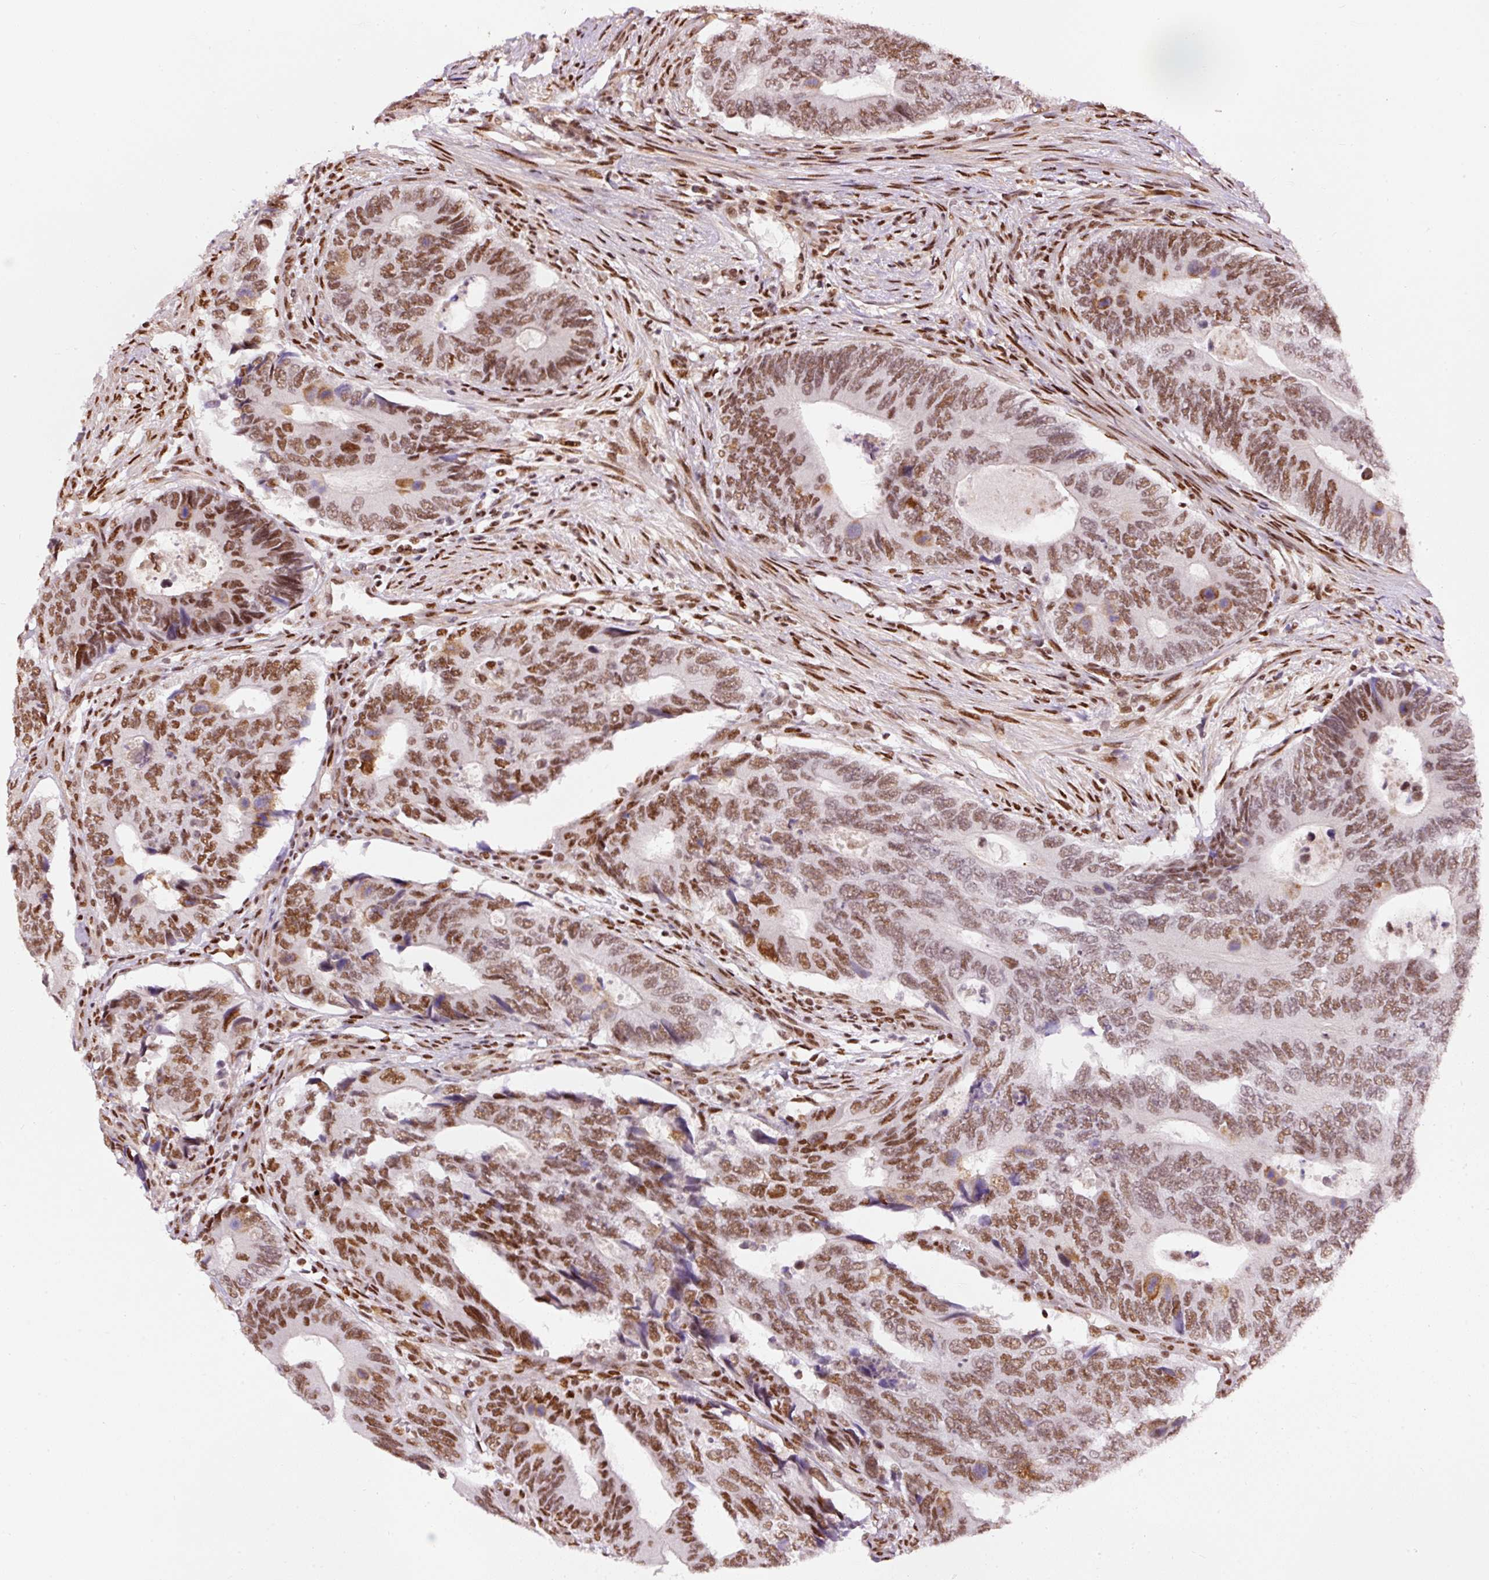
{"staining": {"intensity": "strong", "quantity": ">75%", "location": "nuclear"}, "tissue": "colorectal cancer", "cell_type": "Tumor cells", "image_type": "cancer", "snomed": [{"axis": "morphology", "description": "Adenocarcinoma, NOS"}, {"axis": "topography", "description": "Colon"}], "caption": "IHC of human colorectal adenocarcinoma reveals high levels of strong nuclear expression in approximately >75% of tumor cells. The staining was performed using DAB, with brown indicating positive protein expression. Nuclei are stained blue with hematoxylin.", "gene": "HNRNPC", "patient": {"sex": "male", "age": 87}}